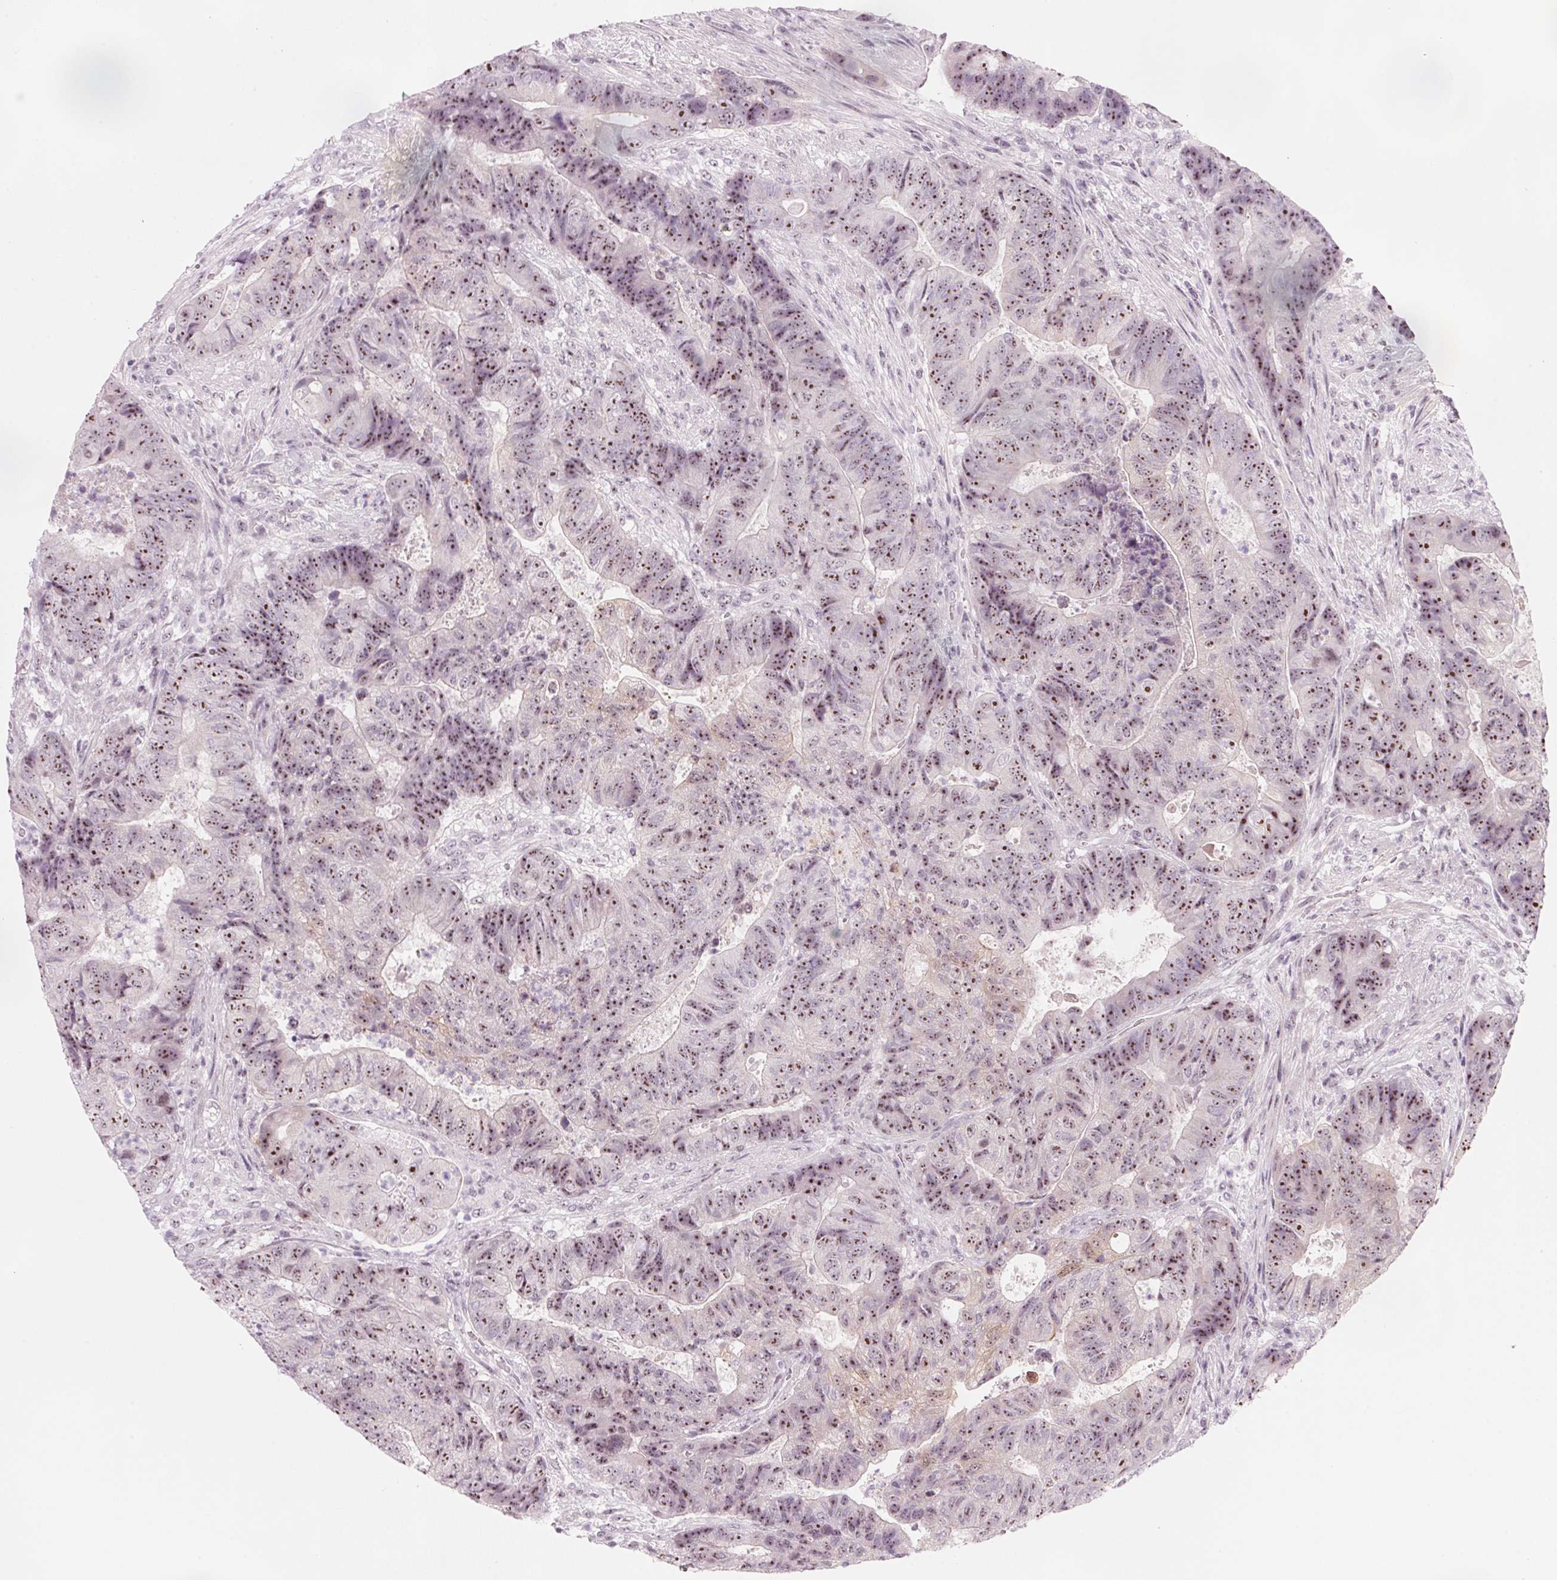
{"staining": {"intensity": "moderate", "quantity": ">75%", "location": "nuclear"}, "tissue": "colorectal cancer", "cell_type": "Tumor cells", "image_type": "cancer", "snomed": [{"axis": "morphology", "description": "Normal tissue, NOS"}, {"axis": "morphology", "description": "Adenocarcinoma, NOS"}, {"axis": "topography", "description": "Colon"}], "caption": "Immunohistochemistry (IHC) of human adenocarcinoma (colorectal) demonstrates medium levels of moderate nuclear expression in approximately >75% of tumor cells. The staining was performed using DAB (3,3'-diaminobenzidine) to visualize the protein expression in brown, while the nuclei were stained in blue with hematoxylin (Magnification: 20x).", "gene": "DNTTIP2", "patient": {"sex": "female", "age": 48}}